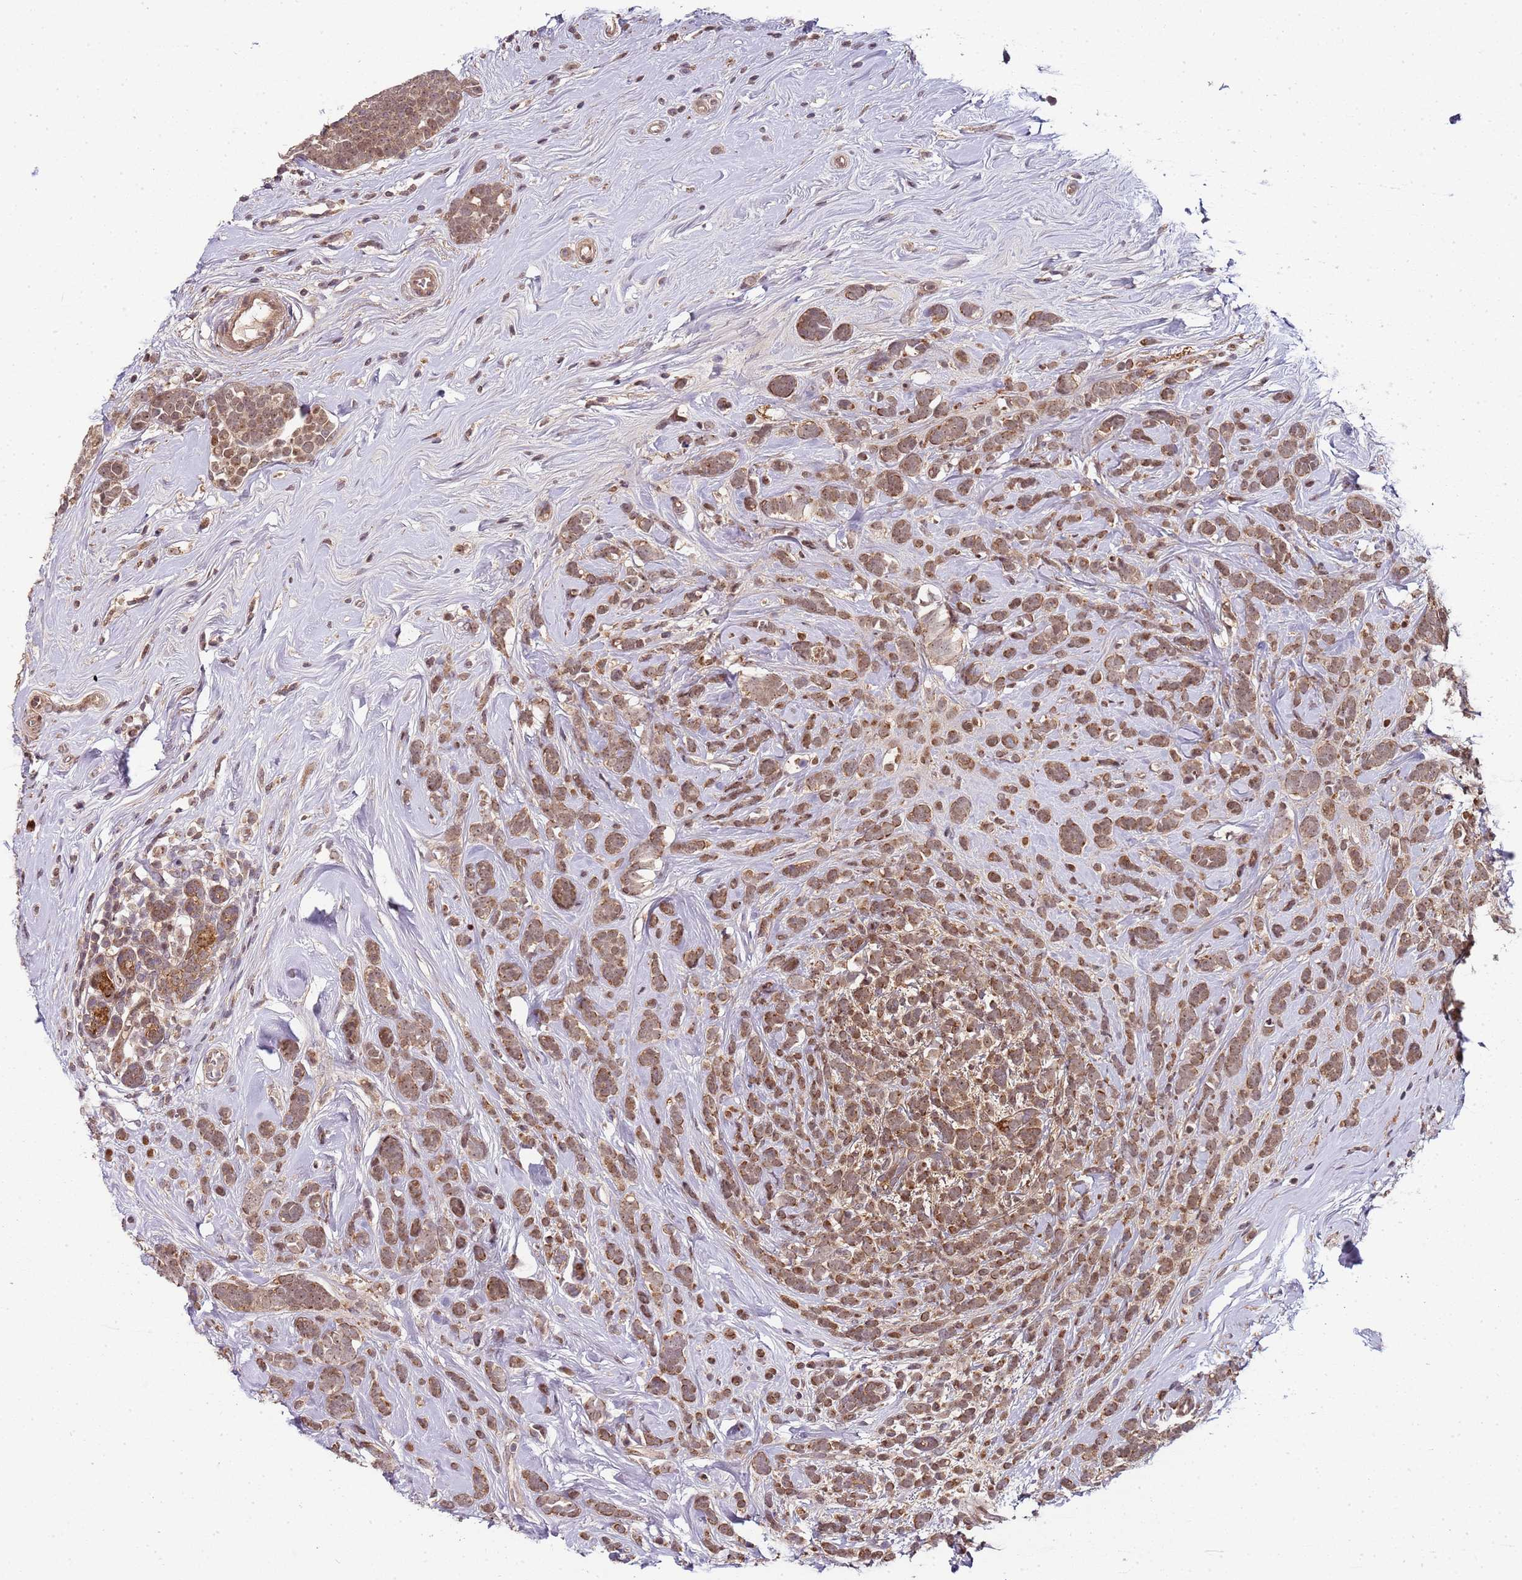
{"staining": {"intensity": "moderate", "quantity": ">75%", "location": "cytoplasmic/membranous"}, "tissue": "breast cancer", "cell_type": "Tumor cells", "image_type": "cancer", "snomed": [{"axis": "morphology", "description": "Lobular carcinoma"}, {"axis": "topography", "description": "Breast"}], "caption": "Breast cancer stained for a protein displays moderate cytoplasmic/membranous positivity in tumor cells. The staining was performed using DAB to visualize the protein expression in brown, while the nuclei were stained in blue with hematoxylin (Magnification: 20x).", "gene": "EDC3", "patient": {"sex": "female", "age": 58}}